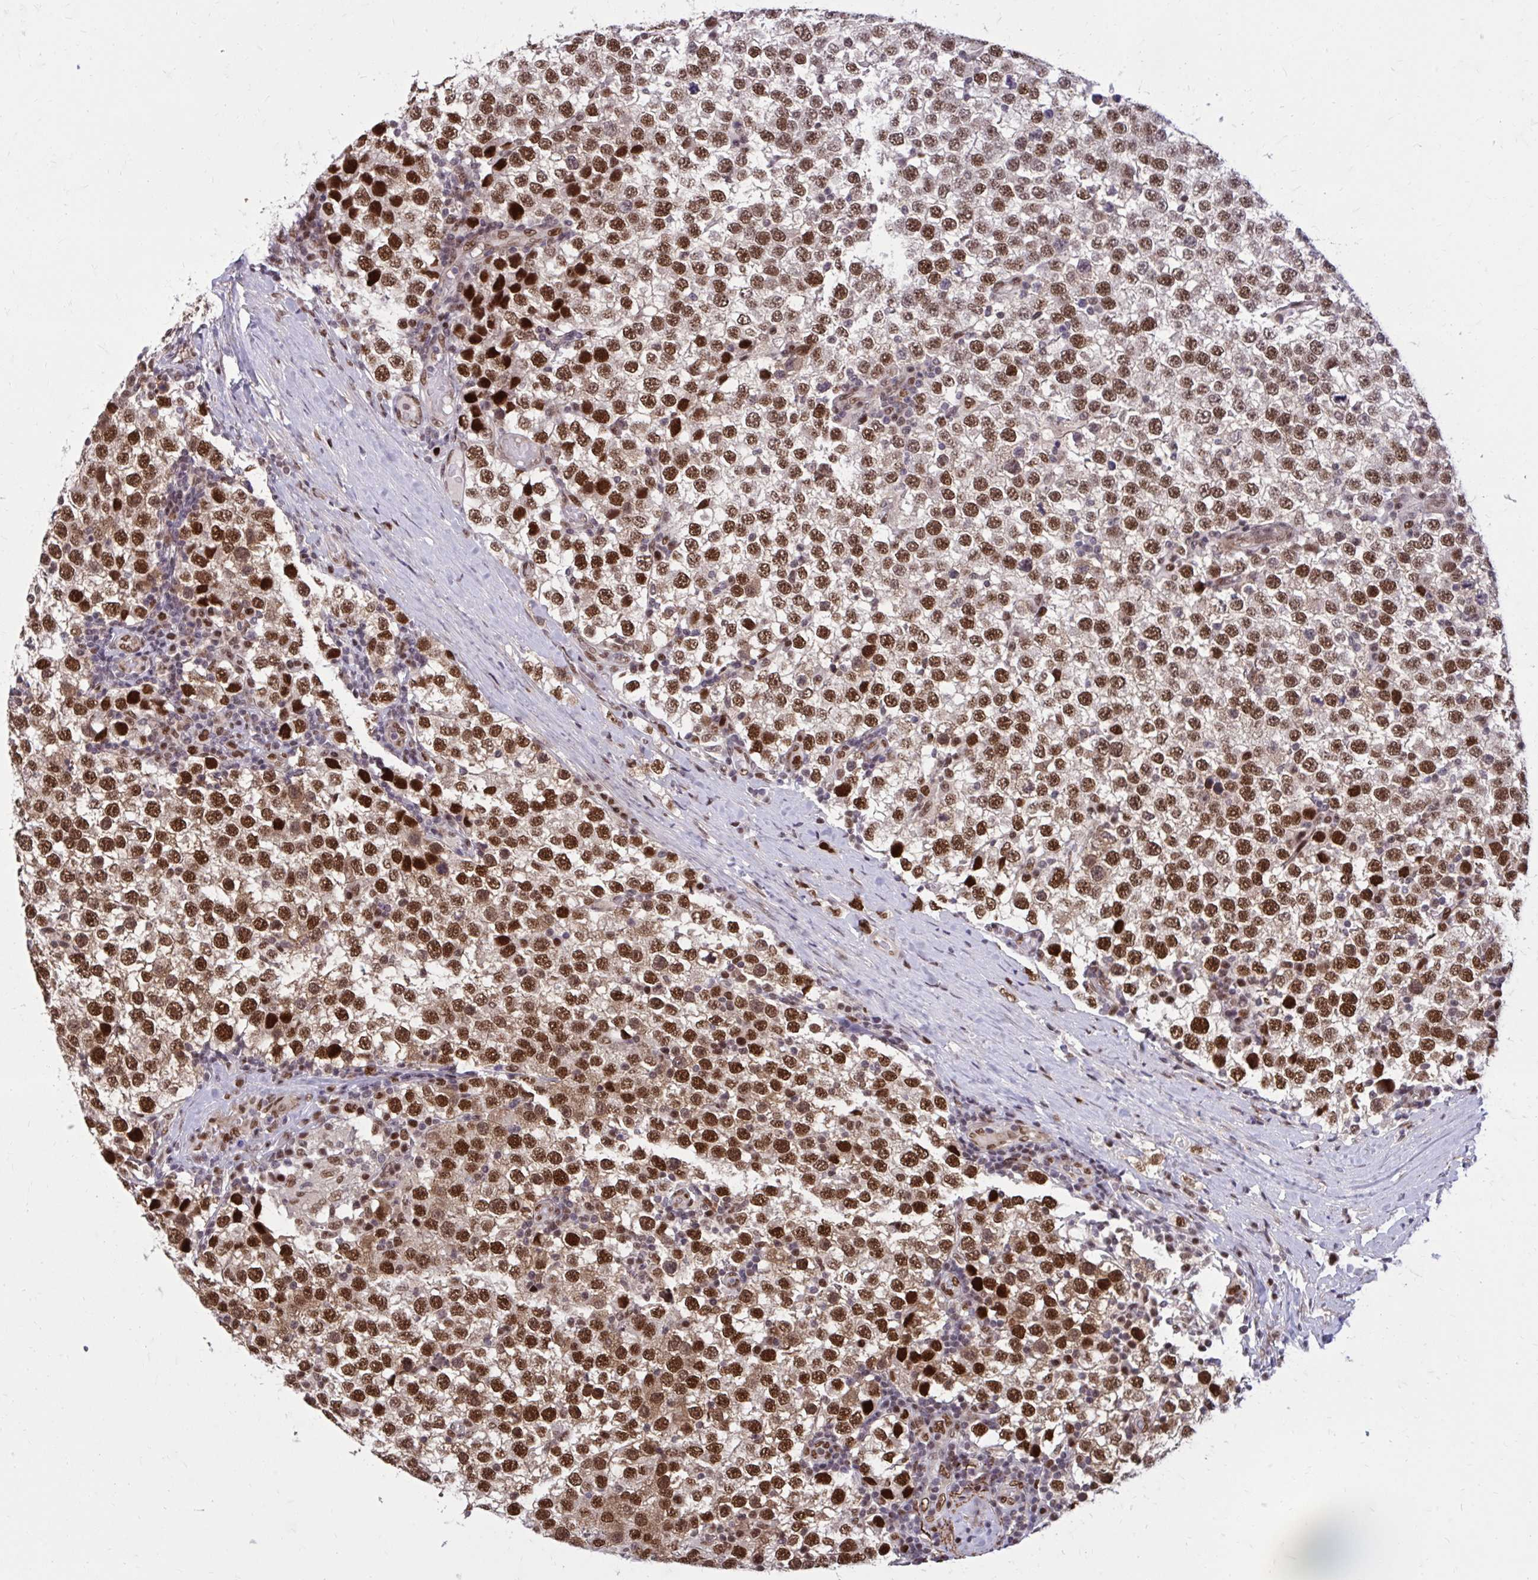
{"staining": {"intensity": "moderate", "quantity": ">75%", "location": "cytoplasmic/membranous,nuclear"}, "tissue": "testis cancer", "cell_type": "Tumor cells", "image_type": "cancer", "snomed": [{"axis": "morphology", "description": "Seminoma, NOS"}, {"axis": "topography", "description": "Testis"}], "caption": "A micrograph showing moderate cytoplasmic/membranous and nuclear staining in approximately >75% of tumor cells in testis cancer (seminoma), as visualized by brown immunohistochemical staining.", "gene": "PSME4", "patient": {"sex": "male", "age": 34}}